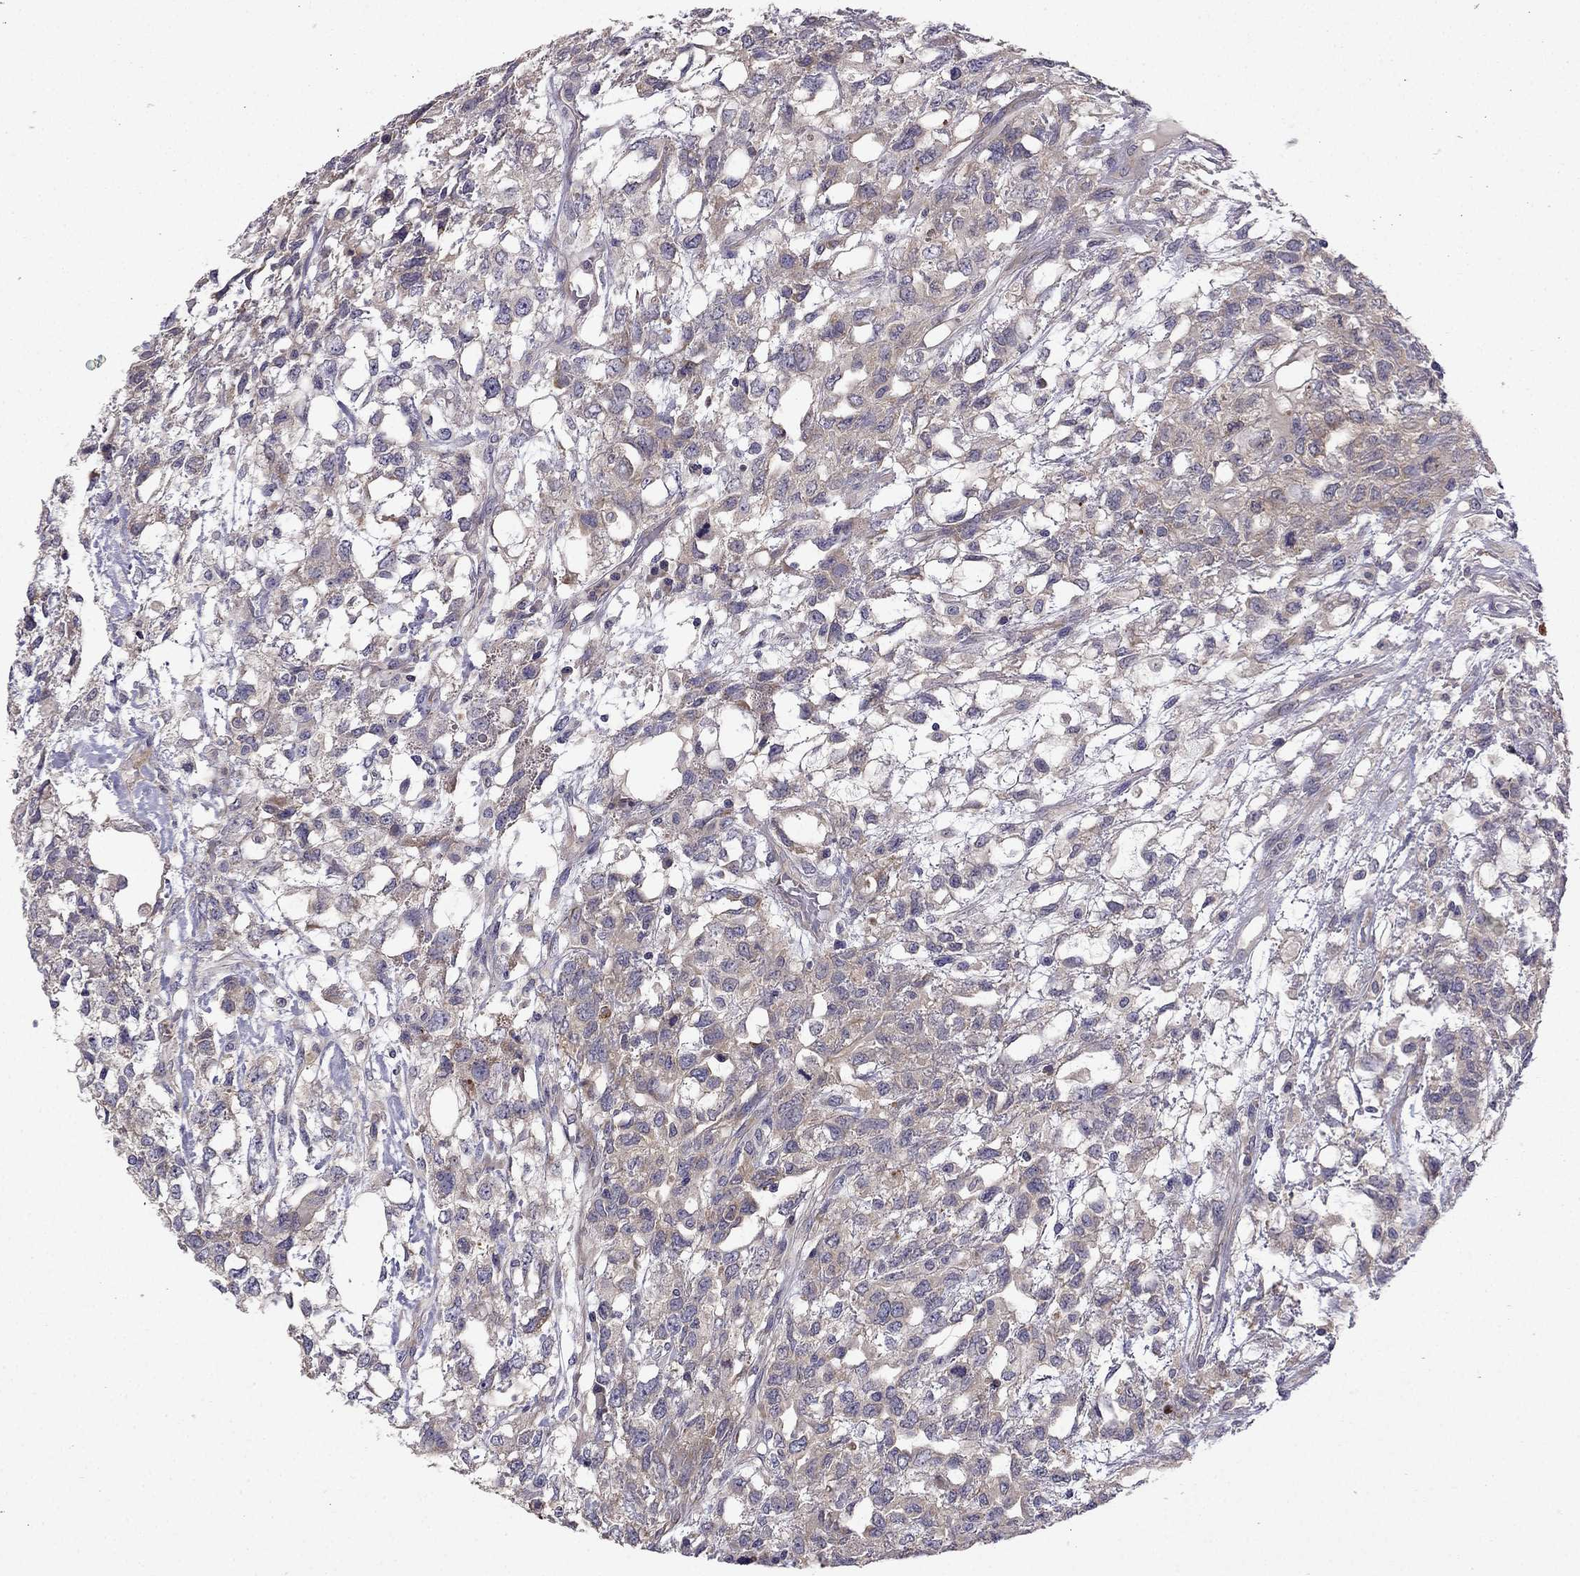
{"staining": {"intensity": "weak", "quantity": "25%-75%", "location": "cytoplasmic/membranous"}, "tissue": "testis cancer", "cell_type": "Tumor cells", "image_type": "cancer", "snomed": [{"axis": "morphology", "description": "Seminoma, NOS"}, {"axis": "topography", "description": "Testis"}], "caption": "DAB (3,3'-diaminobenzidine) immunohistochemical staining of seminoma (testis) reveals weak cytoplasmic/membranous protein staining in about 25%-75% of tumor cells. The staining was performed using DAB (3,3'-diaminobenzidine) to visualize the protein expression in brown, while the nuclei were stained in blue with hematoxylin (Magnification: 20x).", "gene": "STXBP5", "patient": {"sex": "male", "age": 52}}